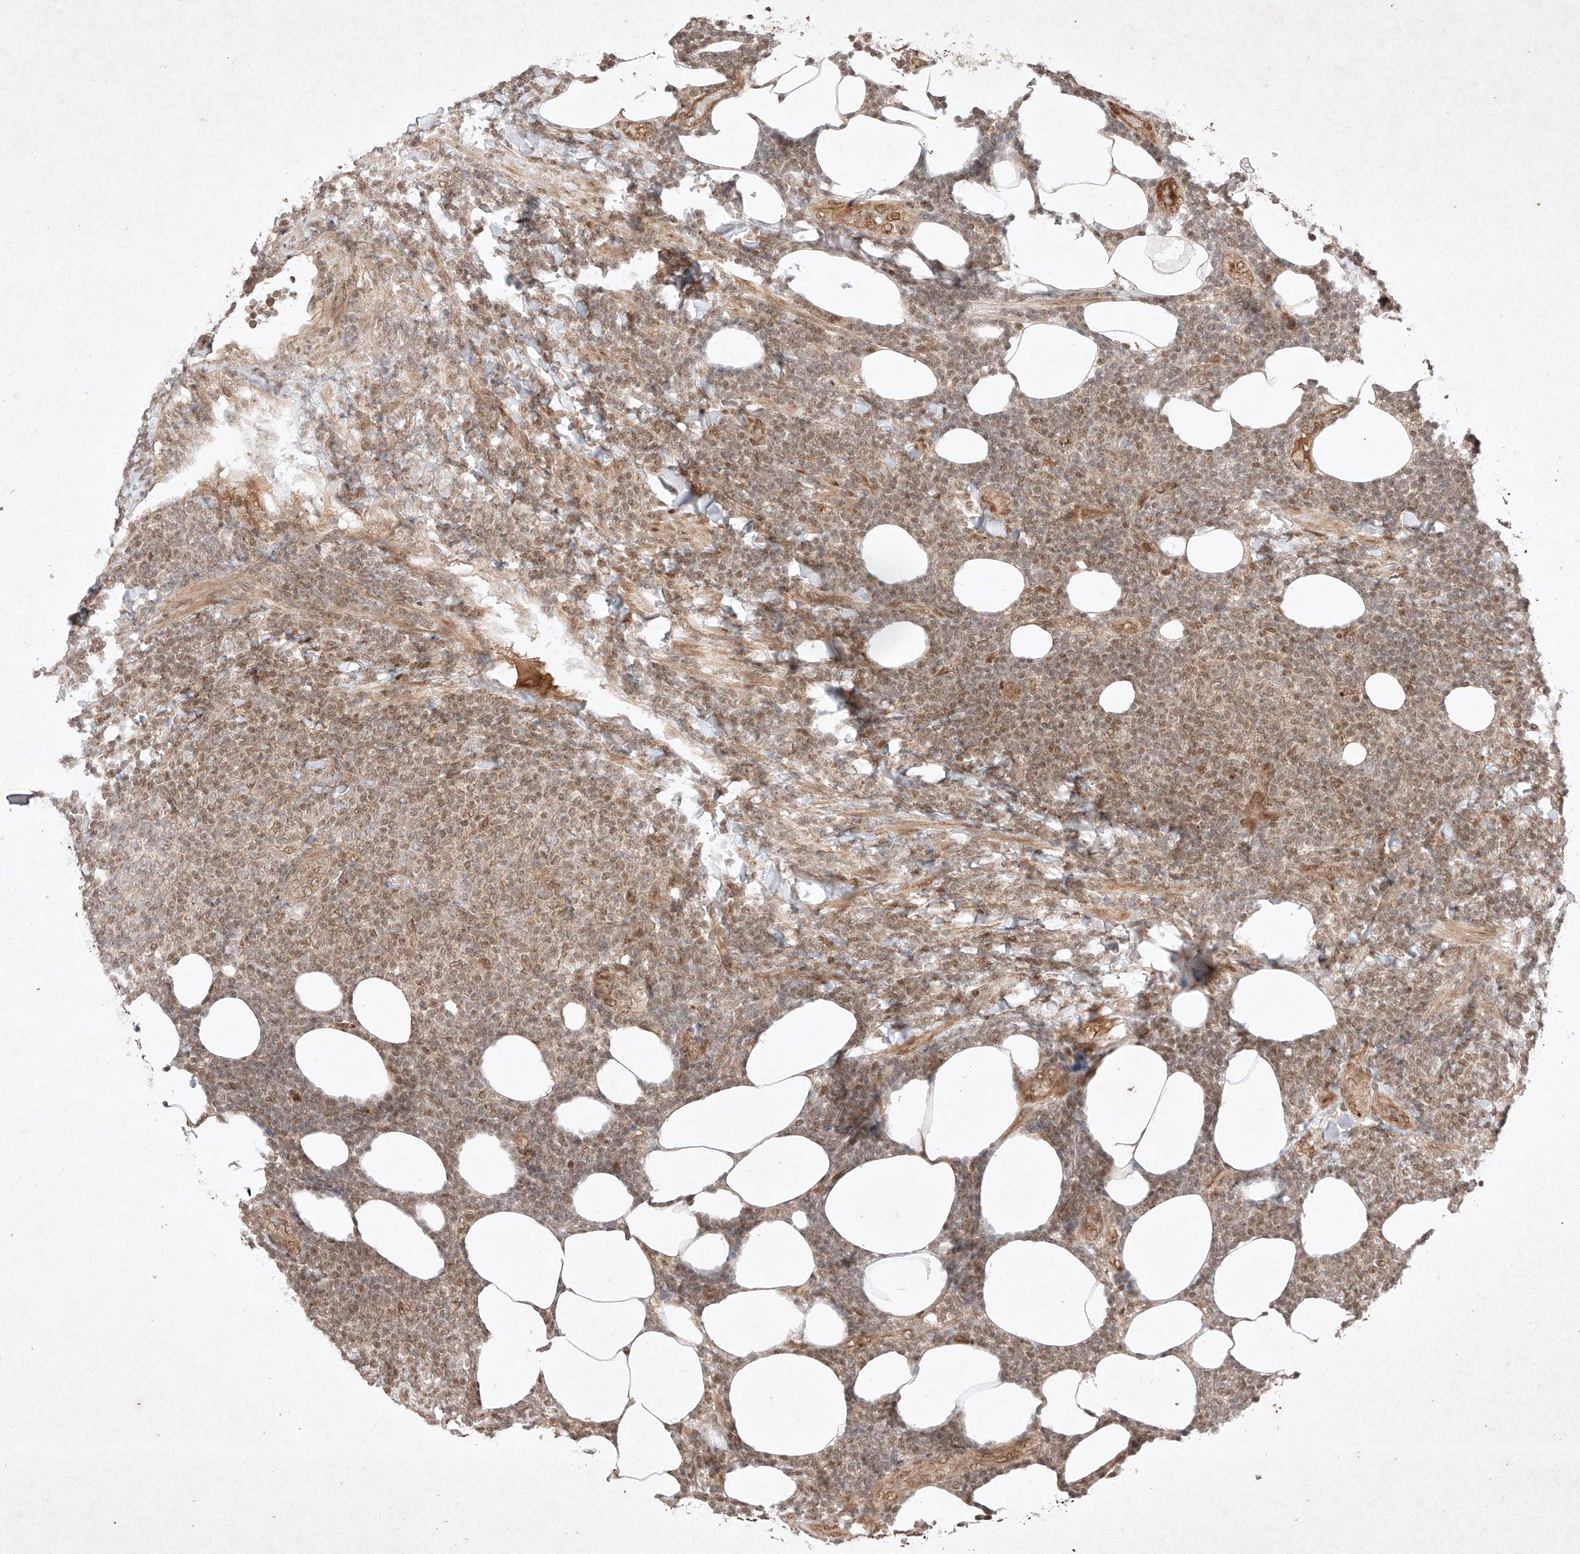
{"staining": {"intensity": "weak", "quantity": ">75%", "location": "nuclear"}, "tissue": "lymphoma", "cell_type": "Tumor cells", "image_type": "cancer", "snomed": [{"axis": "morphology", "description": "Malignant lymphoma, non-Hodgkin's type, Low grade"}, {"axis": "topography", "description": "Lymph node"}], "caption": "Malignant lymphoma, non-Hodgkin's type (low-grade) stained with immunohistochemistry demonstrates weak nuclear staining in about >75% of tumor cells.", "gene": "RNF31", "patient": {"sex": "male", "age": 66}}